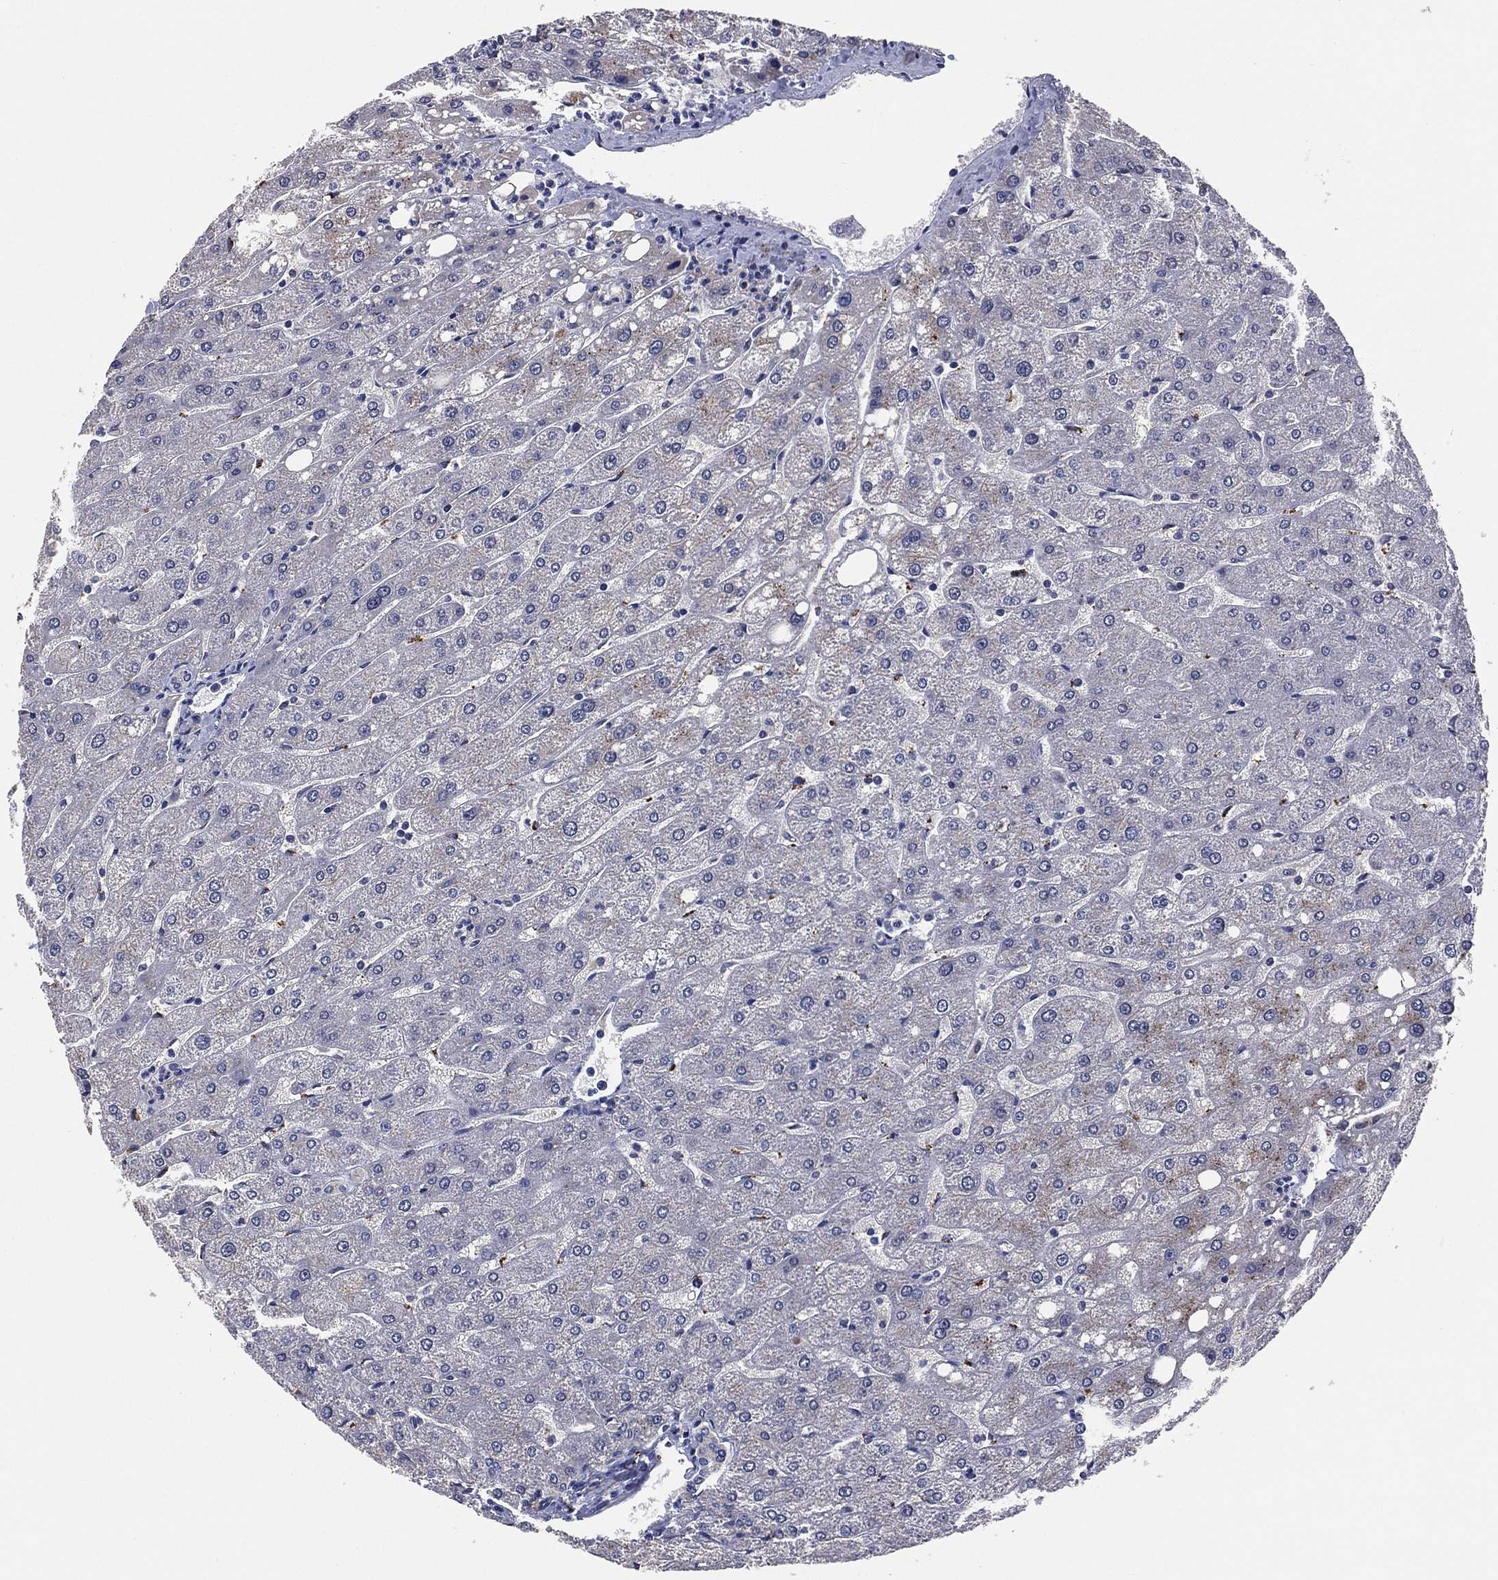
{"staining": {"intensity": "negative", "quantity": "none", "location": "none"}, "tissue": "liver", "cell_type": "Cholangiocytes", "image_type": "normal", "snomed": [{"axis": "morphology", "description": "Normal tissue, NOS"}, {"axis": "topography", "description": "Liver"}], "caption": "Cholangiocytes show no significant protein positivity in unremarkable liver.", "gene": "SELENOO", "patient": {"sex": "male", "age": 67}}